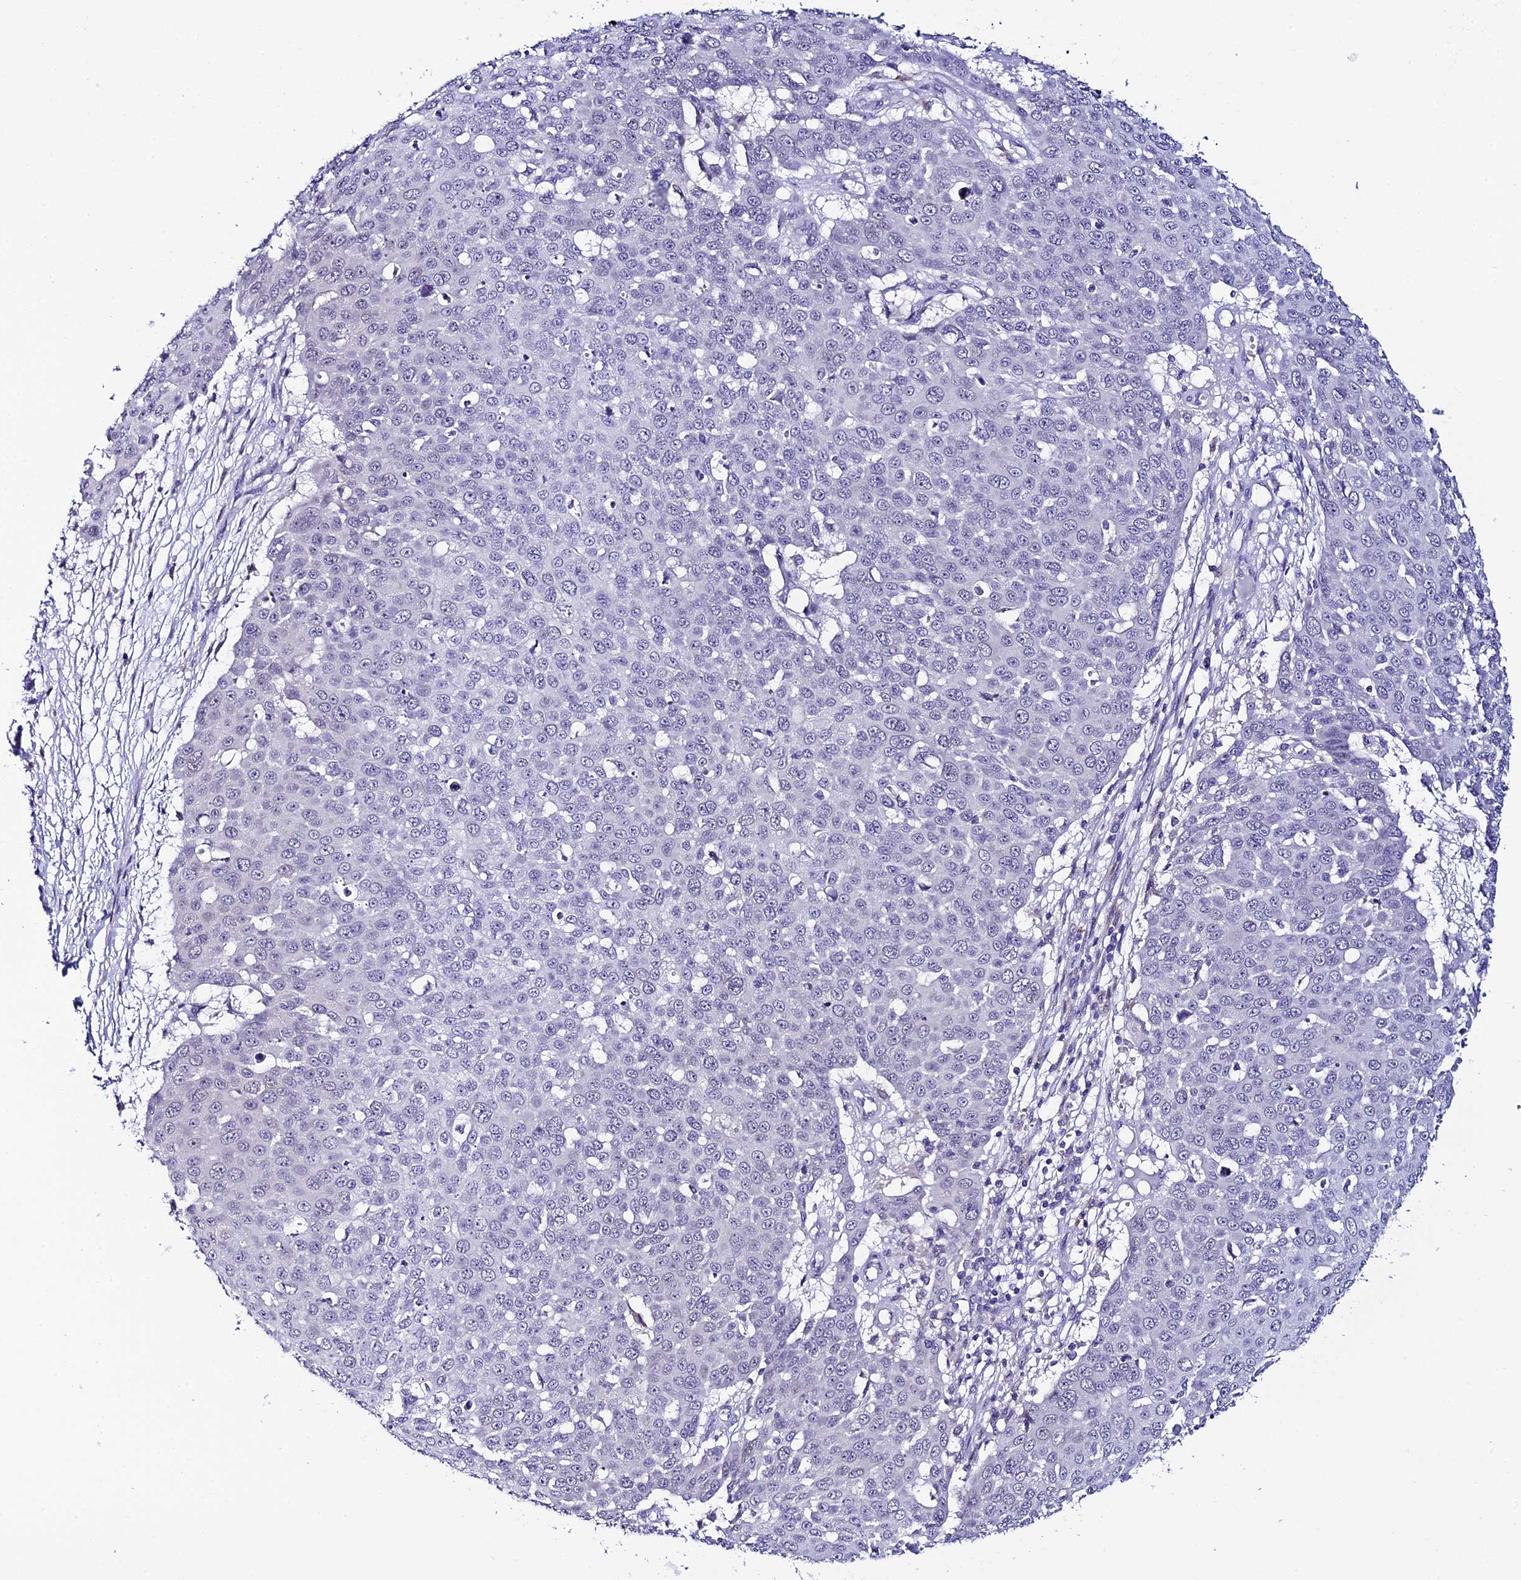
{"staining": {"intensity": "negative", "quantity": "none", "location": "none"}, "tissue": "skin cancer", "cell_type": "Tumor cells", "image_type": "cancer", "snomed": [{"axis": "morphology", "description": "Squamous cell carcinoma, NOS"}, {"axis": "topography", "description": "Skin"}], "caption": "The immunohistochemistry micrograph has no significant expression in tumor cells of skin squamous cell carcinoma tissue.", "gene": "RASGEF1B", "patient": {"sex": "male", "age": 71}}